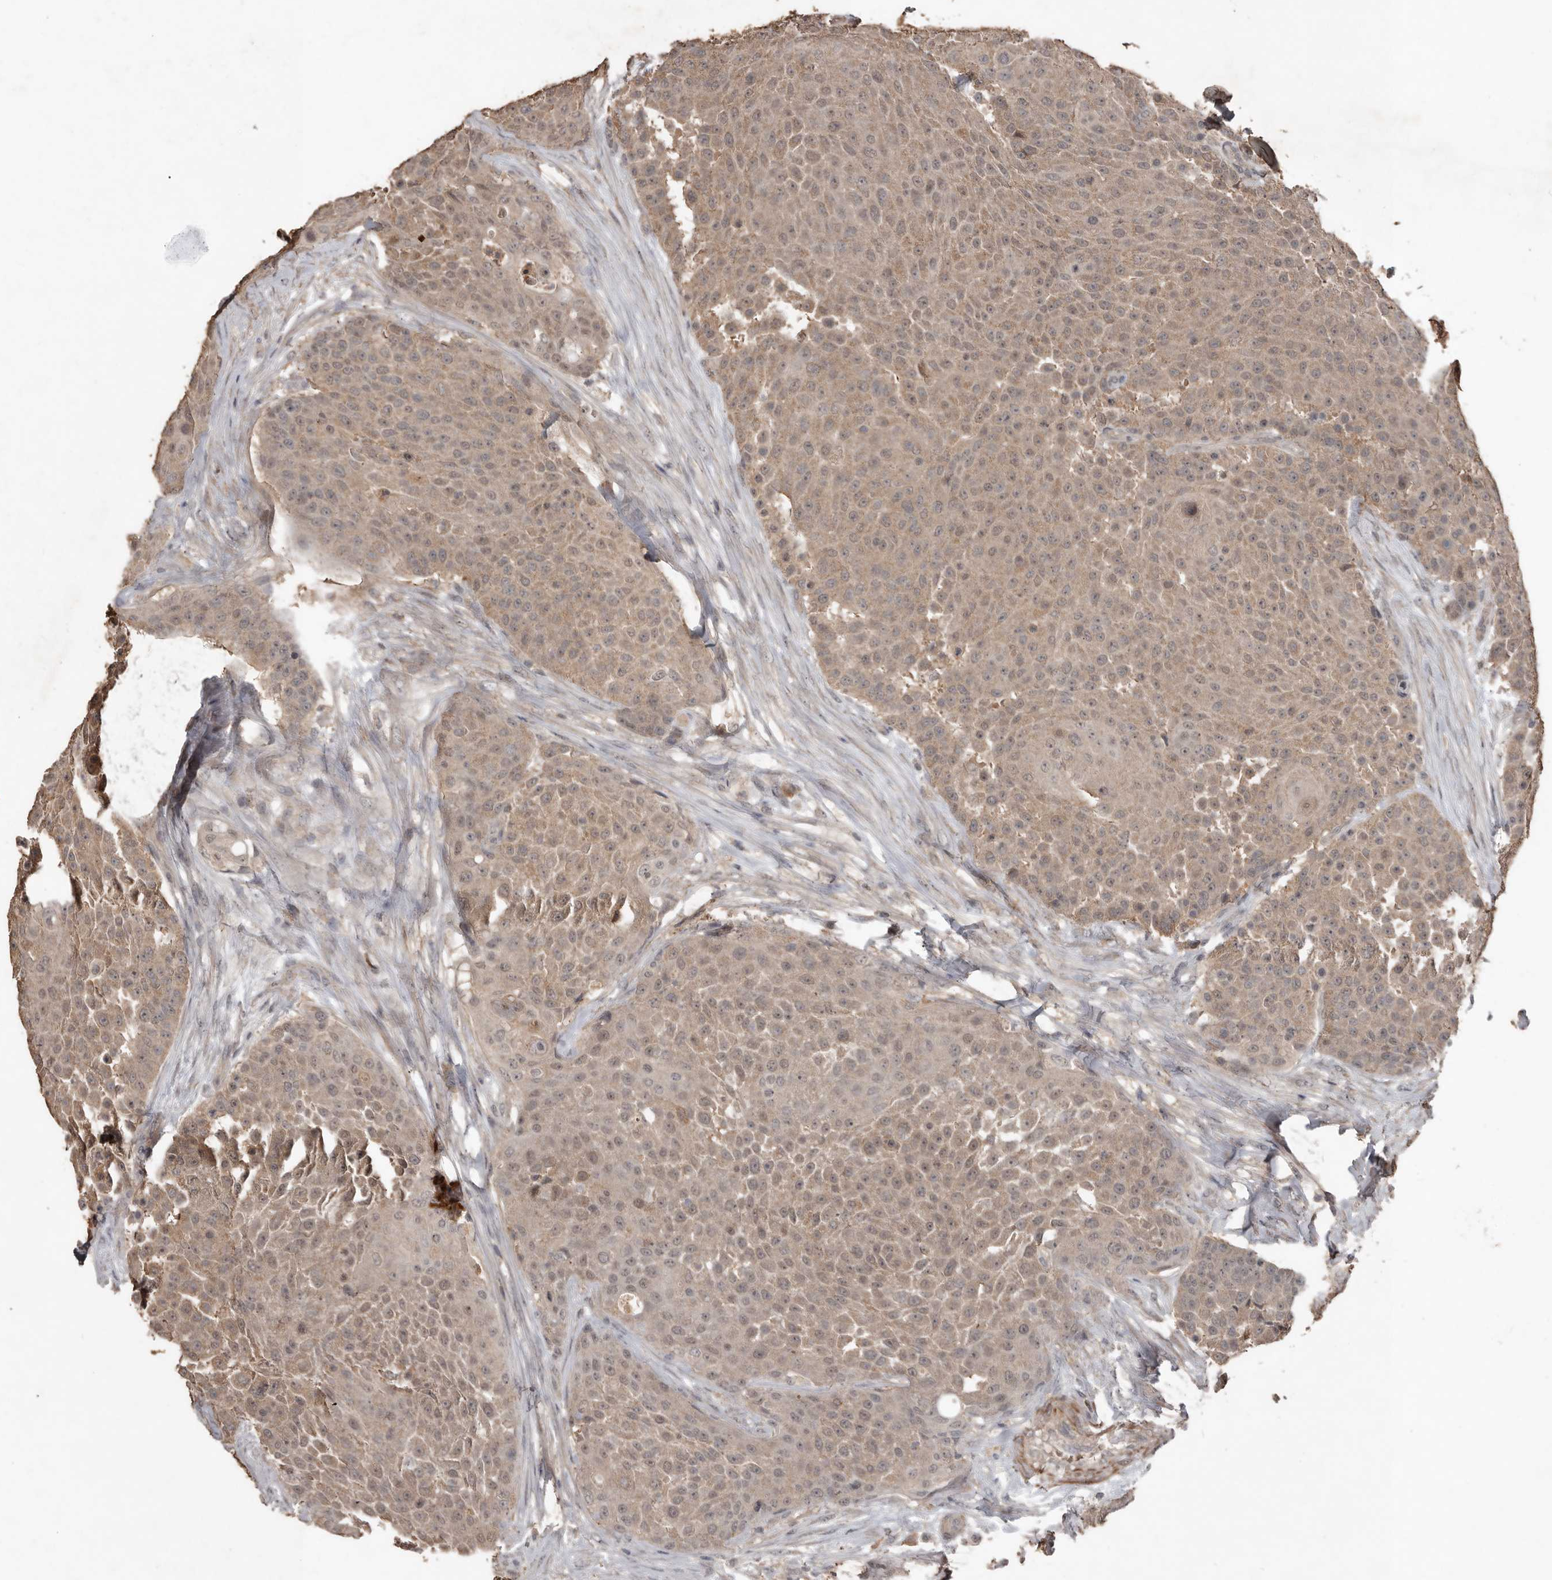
{"staining": {"intensity": "moderate", "quantity": ">75%", "location": "cytoplasmic/membranous,nuclear"}, "tissue": "urothelial cancer", "cell_type": "Tumor cells", "image_type": "cancer", "snomed": [{"axis": "morphology", "description": "Urothelial carcinoma, High grade"}, {"axis": "topography", "description": "Urinary bladder"}], "caption": "A brown stain highlights moderate cytoplasmic/membranous and nuclear positivity of a protein in urothelial cancer tumor cells. The staining is performed using DAB brown chromogen to label protein expression. The nuclei are counter-stained blue using hematoxylin.", "gene": "BAMBI", "patient": {"sex": "female", "age": 63}}